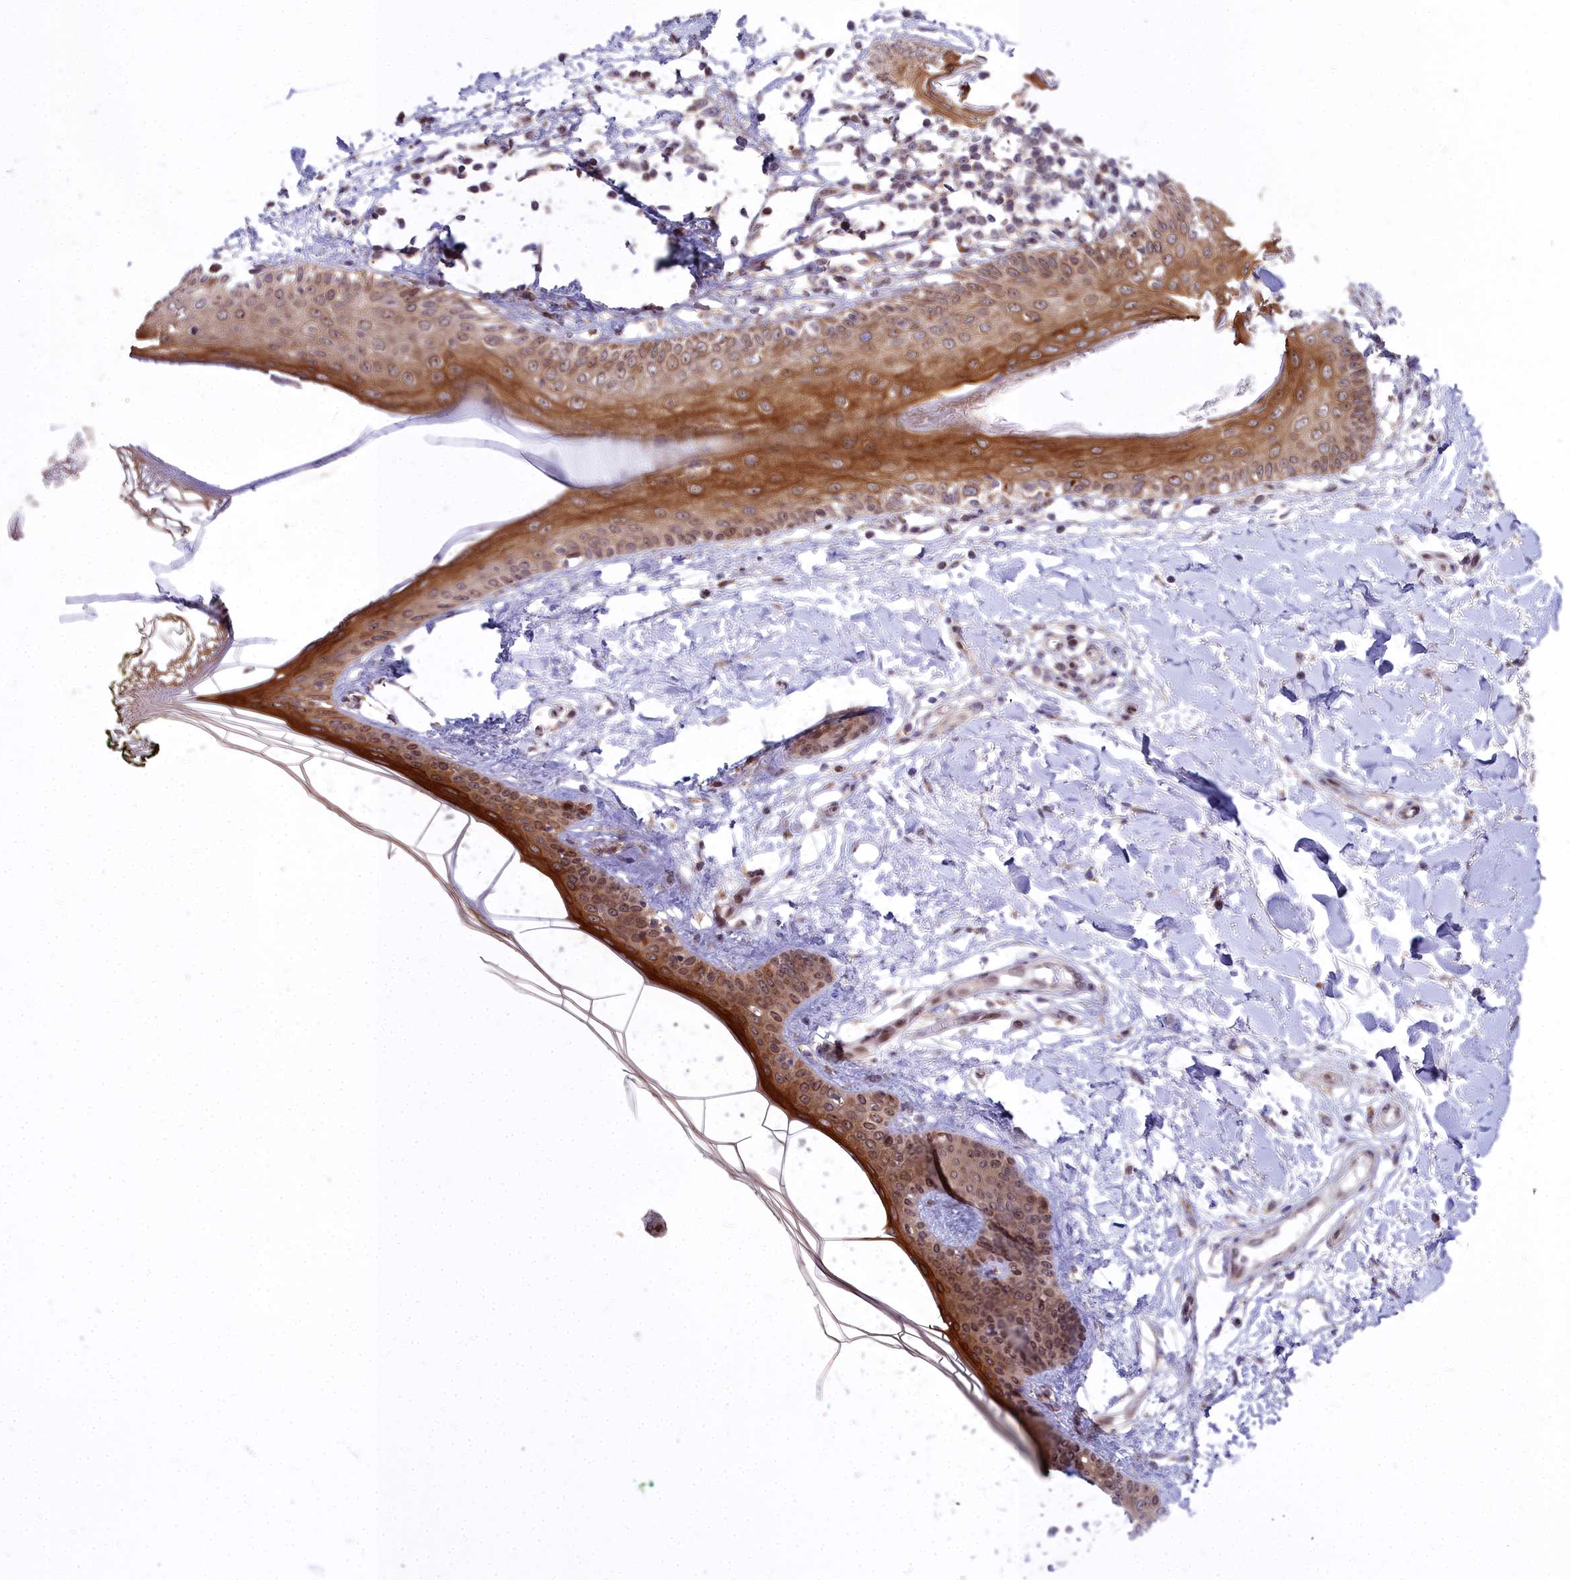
{"staining": {"intensity": "weak", "quantity": ">75%", "location": "cytoplasmic/membranous"}, "tissue": "skin", "cell_type": "Fibroblasts", "image_type": "normal", "snomed": [{"axis": "morphology", "description": "Normal tissue, NOS"}, {"axis": "topography", "description": "Skin"}], "caption": "Weak cytoplasmic/membranous positivity for a protein is identified in about >75% of fibroblasts of unremarkable skin using IHC.", "gene": "ABCB8", "patient": {"sex": "female", "age": 34}}